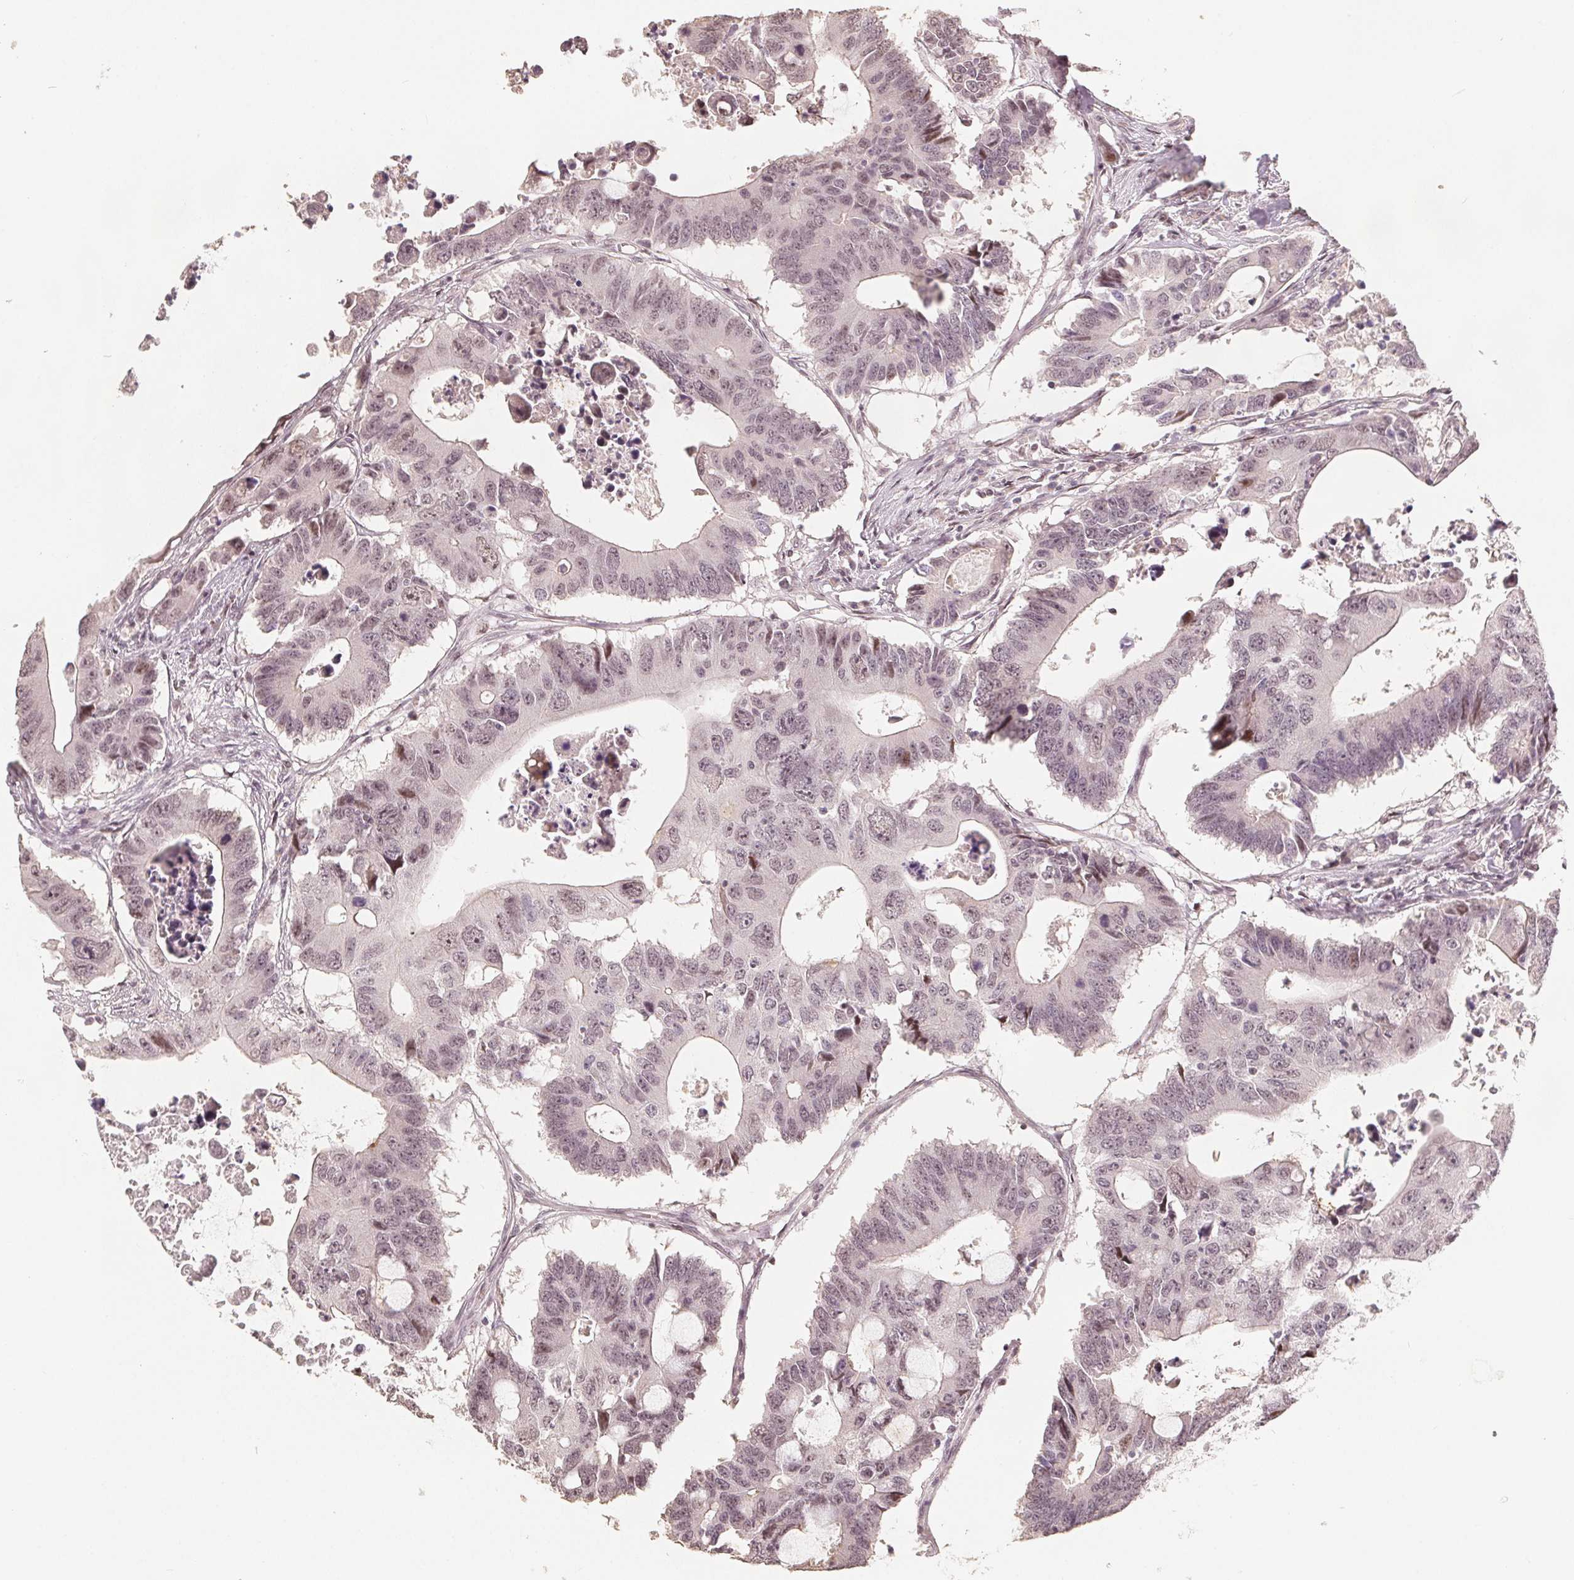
{"staining": {"intensity": "weak", "quantity": "25%-75%", "location": "nuclear"}, "tissue": "colorectal cancer", "cell_type": "Tumor cells", "image_type": "cancer", "snomed": [{"axis": "morphology", "description": "Adenocarcinoma, NOS"}, {"axis": "topography", "description": "Colon"}], "caption": "An image of human adenocarcinoma (colorectal) stained for a protein shows weak nuclear brown staining in tumor cells.", "gene": "CCDC138", "patient": {"sex": "male", "age": 71}}